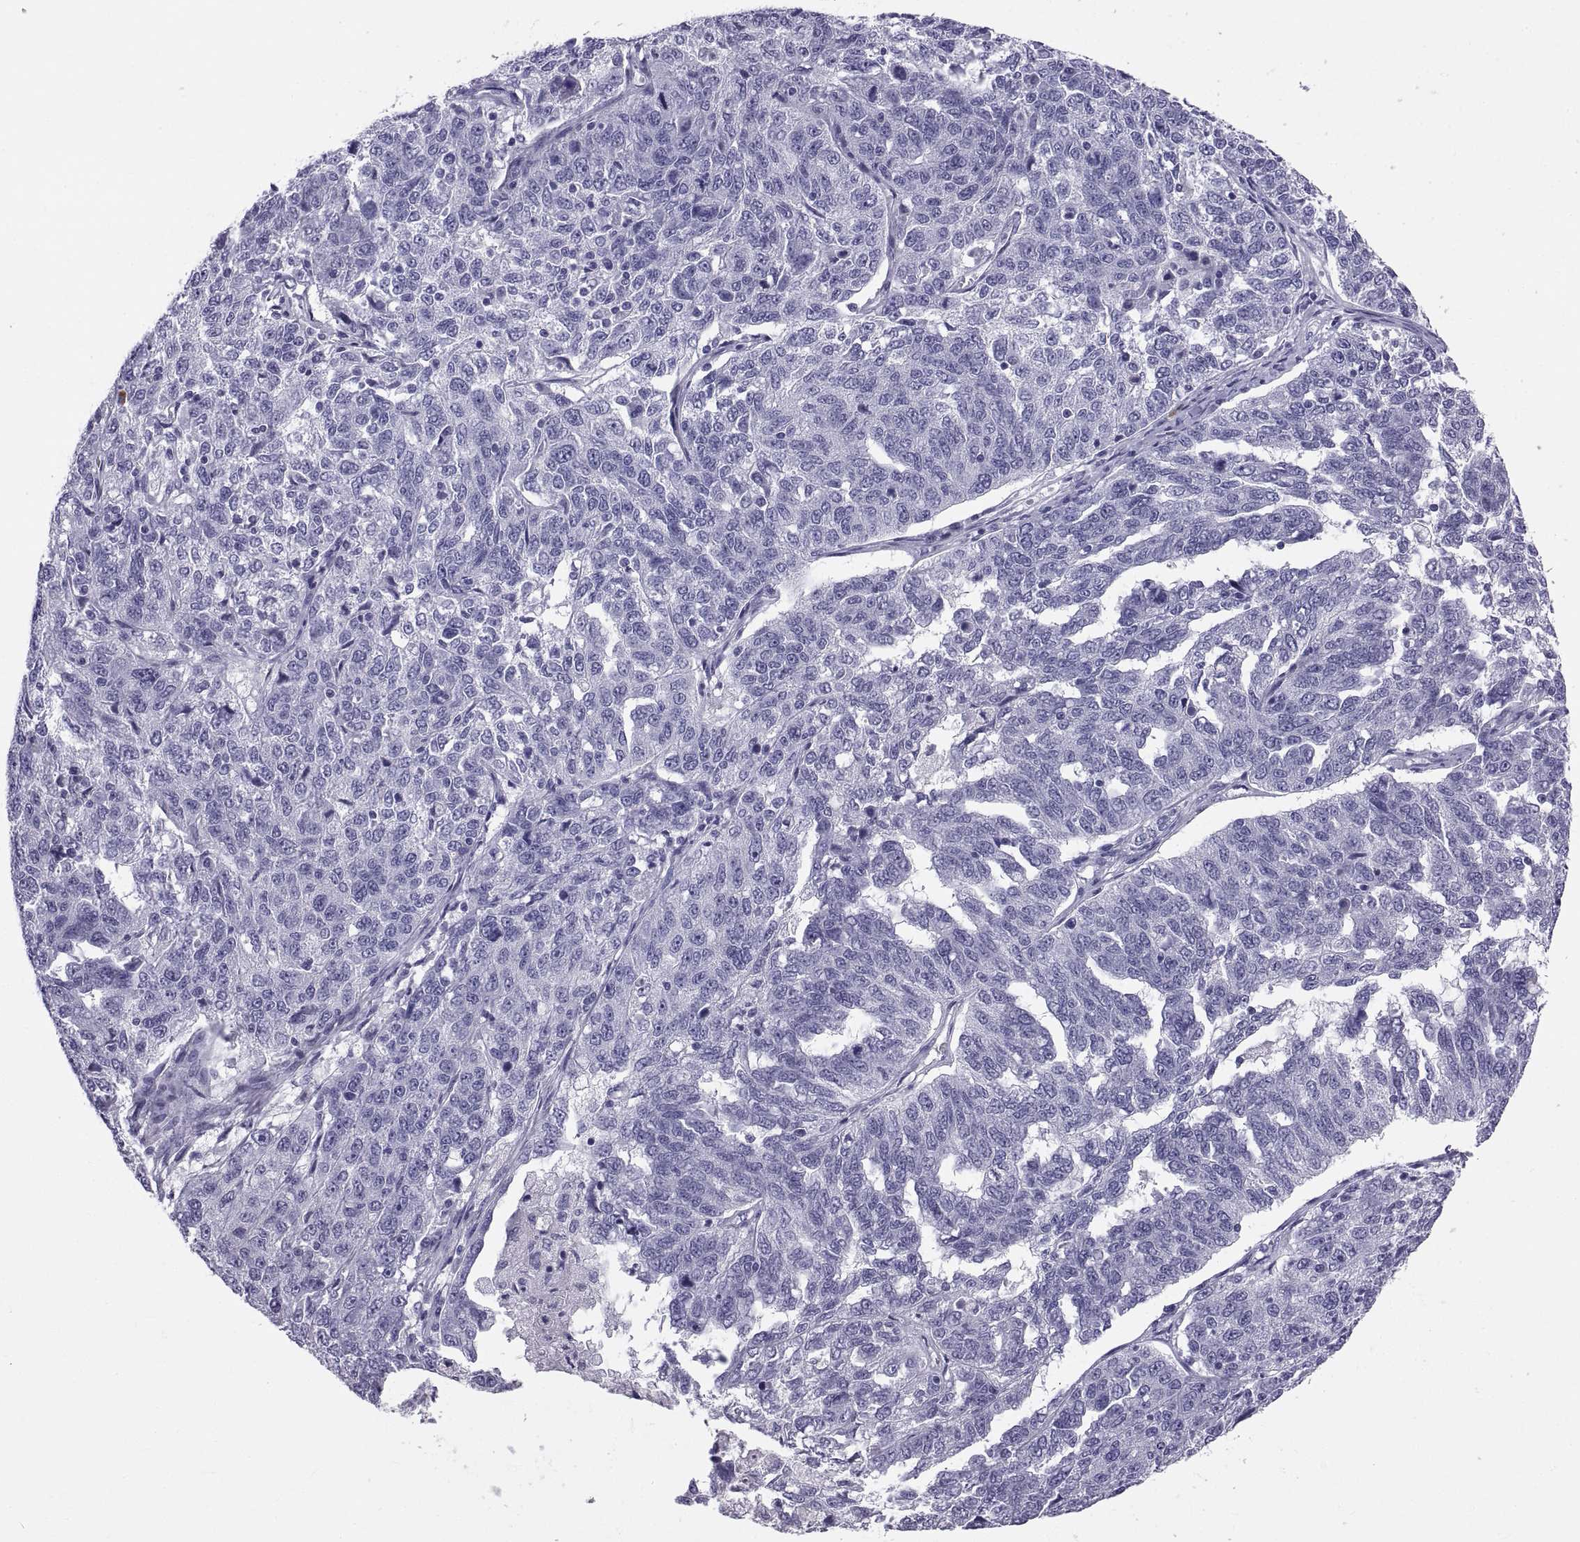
{"staining": {"intensity": "negative", "quantity": "none", "location": "none"}, "tissue": "ovarian cancer", "cell_type": "Tumor cells", "image_type": "cancer", "snomed": [{"axis": "morphology", "description": "Cystadenocarcinoma, serous, NOS"}, {"axis": "topography", "description": "Ovary"}], "caption": "Photomicrograph shows no significant protein expression in tumor cells of ovarian serous cystadenocarcinoma.", "gene": "CT47A10", "patient": {"sex": "female", "age": 71}}